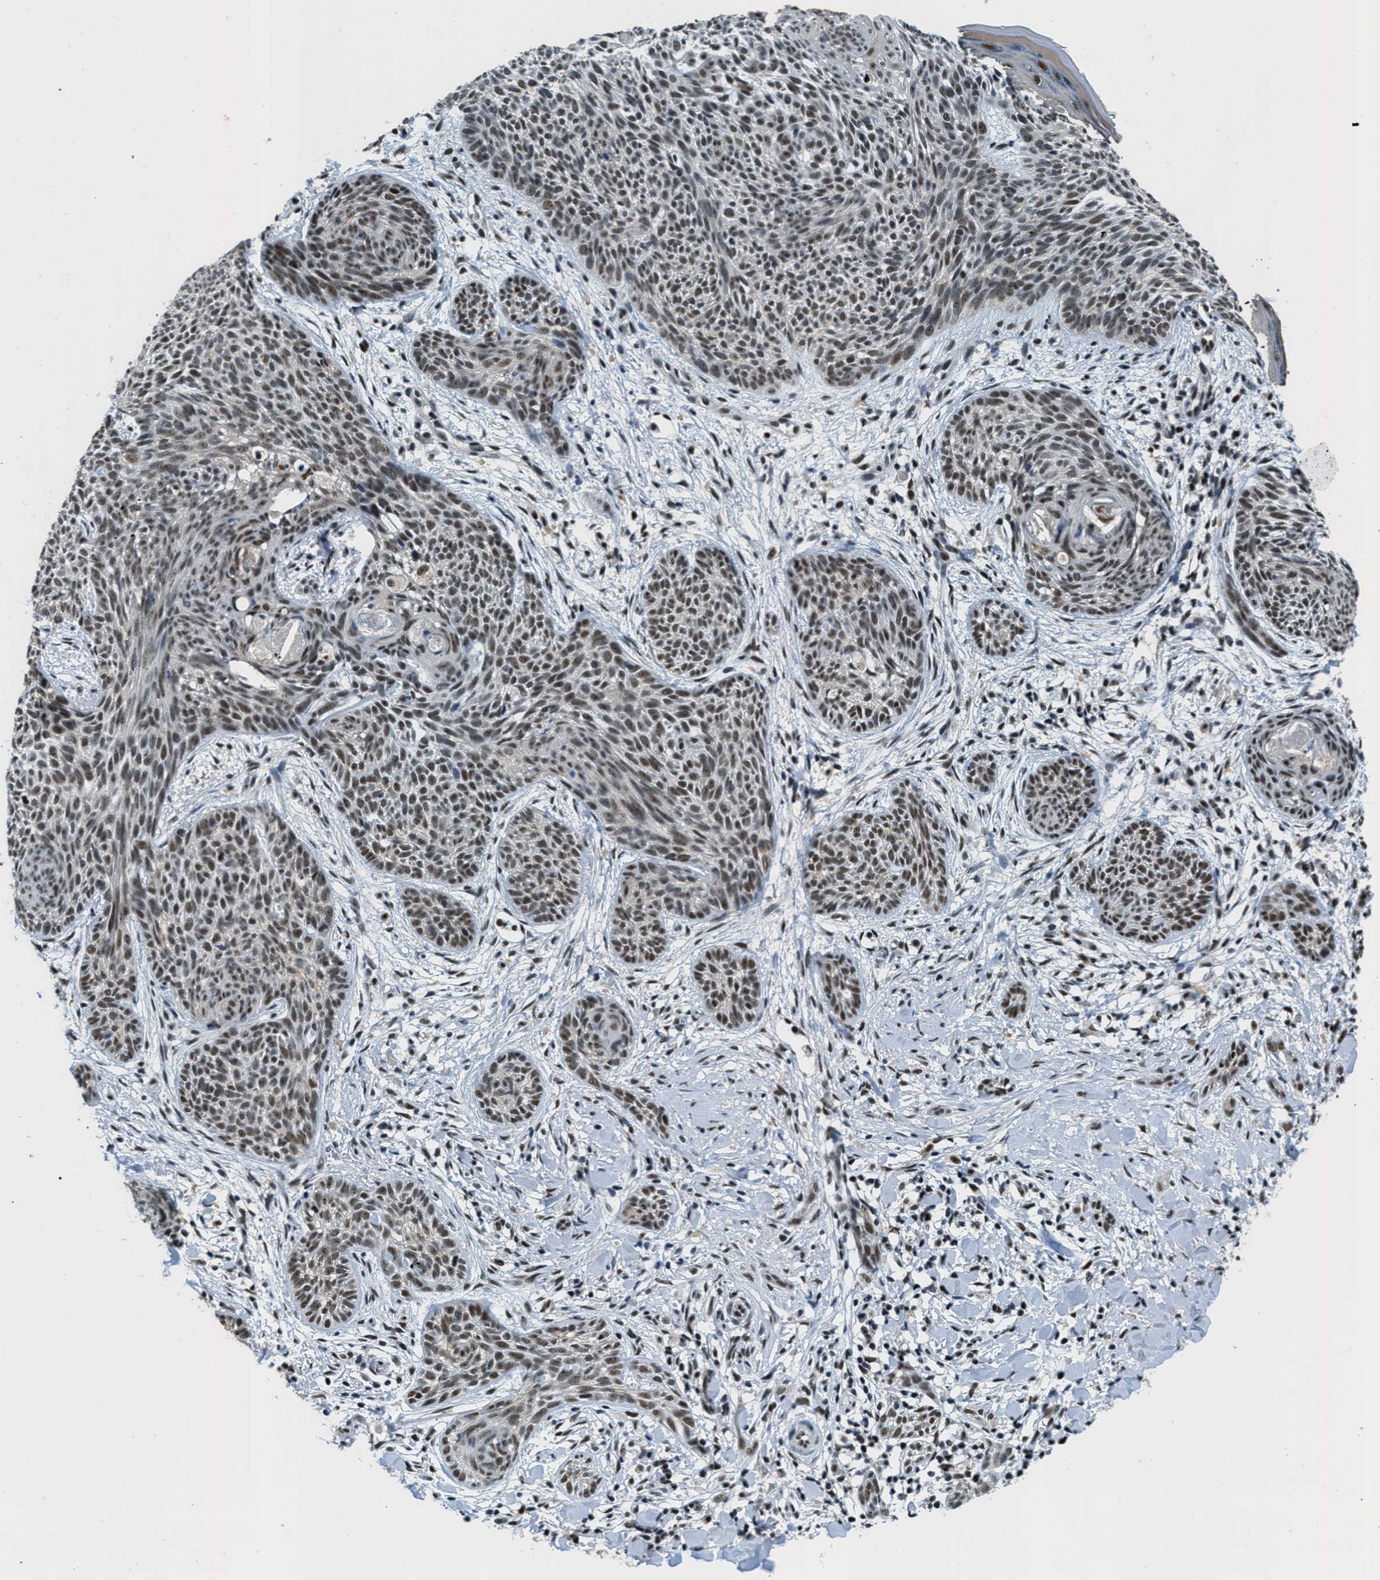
{"staining": {"intensity": "moderate", "quantity": ">75%", "location": "nuclear"}, "tissue": "skin cancer", "cell_type": "Tumor cells", "image_type": "cancer", "snomed": [{"axis": "morphology", "description": "Basal cell carcinoma"}, {"axis": "topography", "description": "Skin"}], "caption": "This image exhibits immunohistochemistry staining of skin basal cell carcinoma, with medium moderate nuclear positivity in about >75% of tumor cells.", "gene": "SSB", "patient": {"sex": "female", "age": 59}}